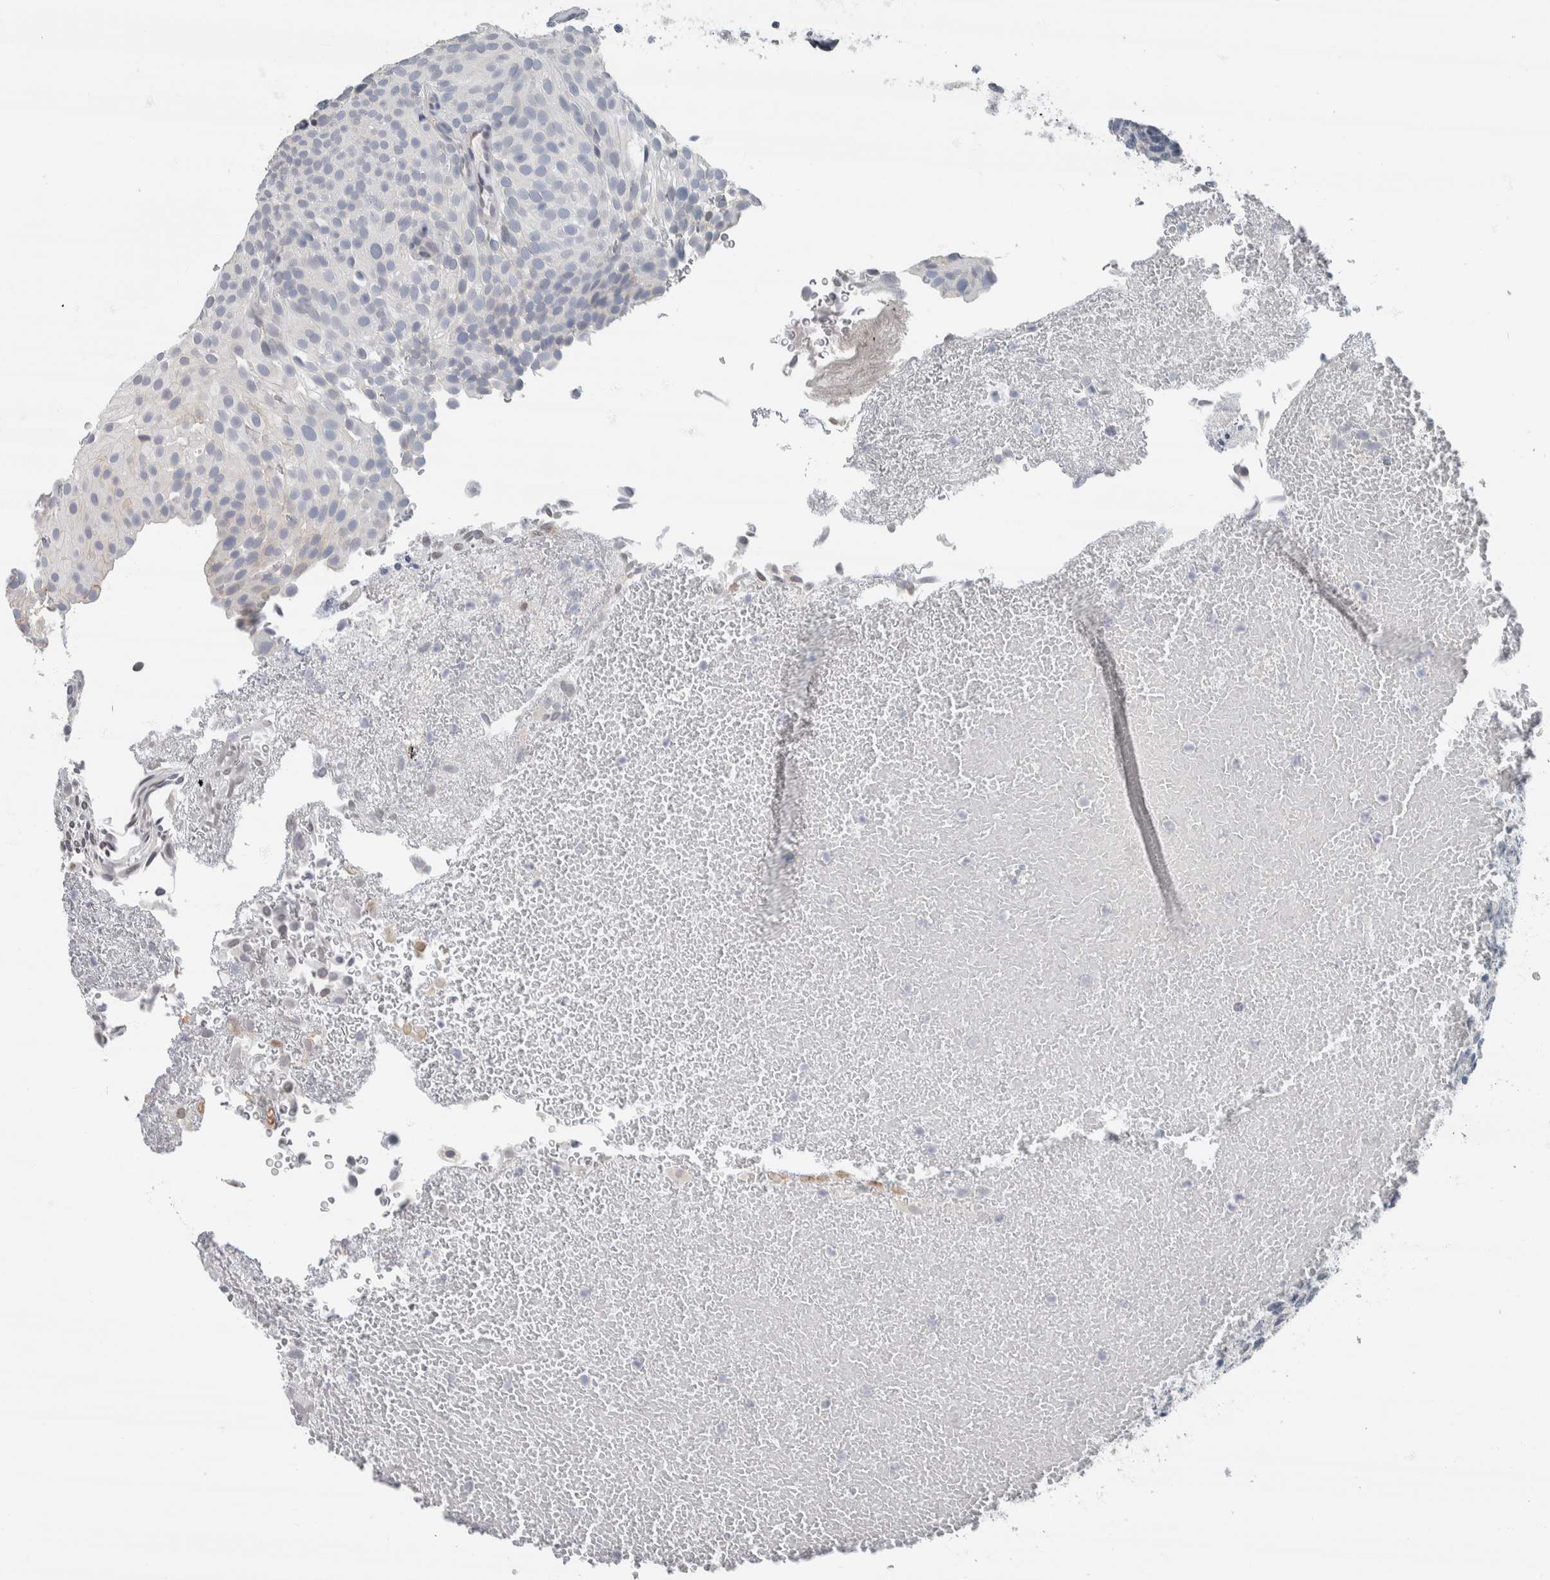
{"staining": {"intensity": "negative", "quantity": "none", "location": "none"}, "tissue": "urothelial cancer", "cell_type": "Tumor cells", "image_type": "cancer", "snomed": [{"axis": "morphology", "description": "Urothelial carcinoma, Low grade"}, {"axis": "topography", "description": "Urinary bladder"}], "caption": "Immunohistochemical staining of human low-grade urothelial carcinoma demonstrates no significant positivity in tumor cells.", "gene": "NEFM", "patient": {"sex": "male", "age": 78}}